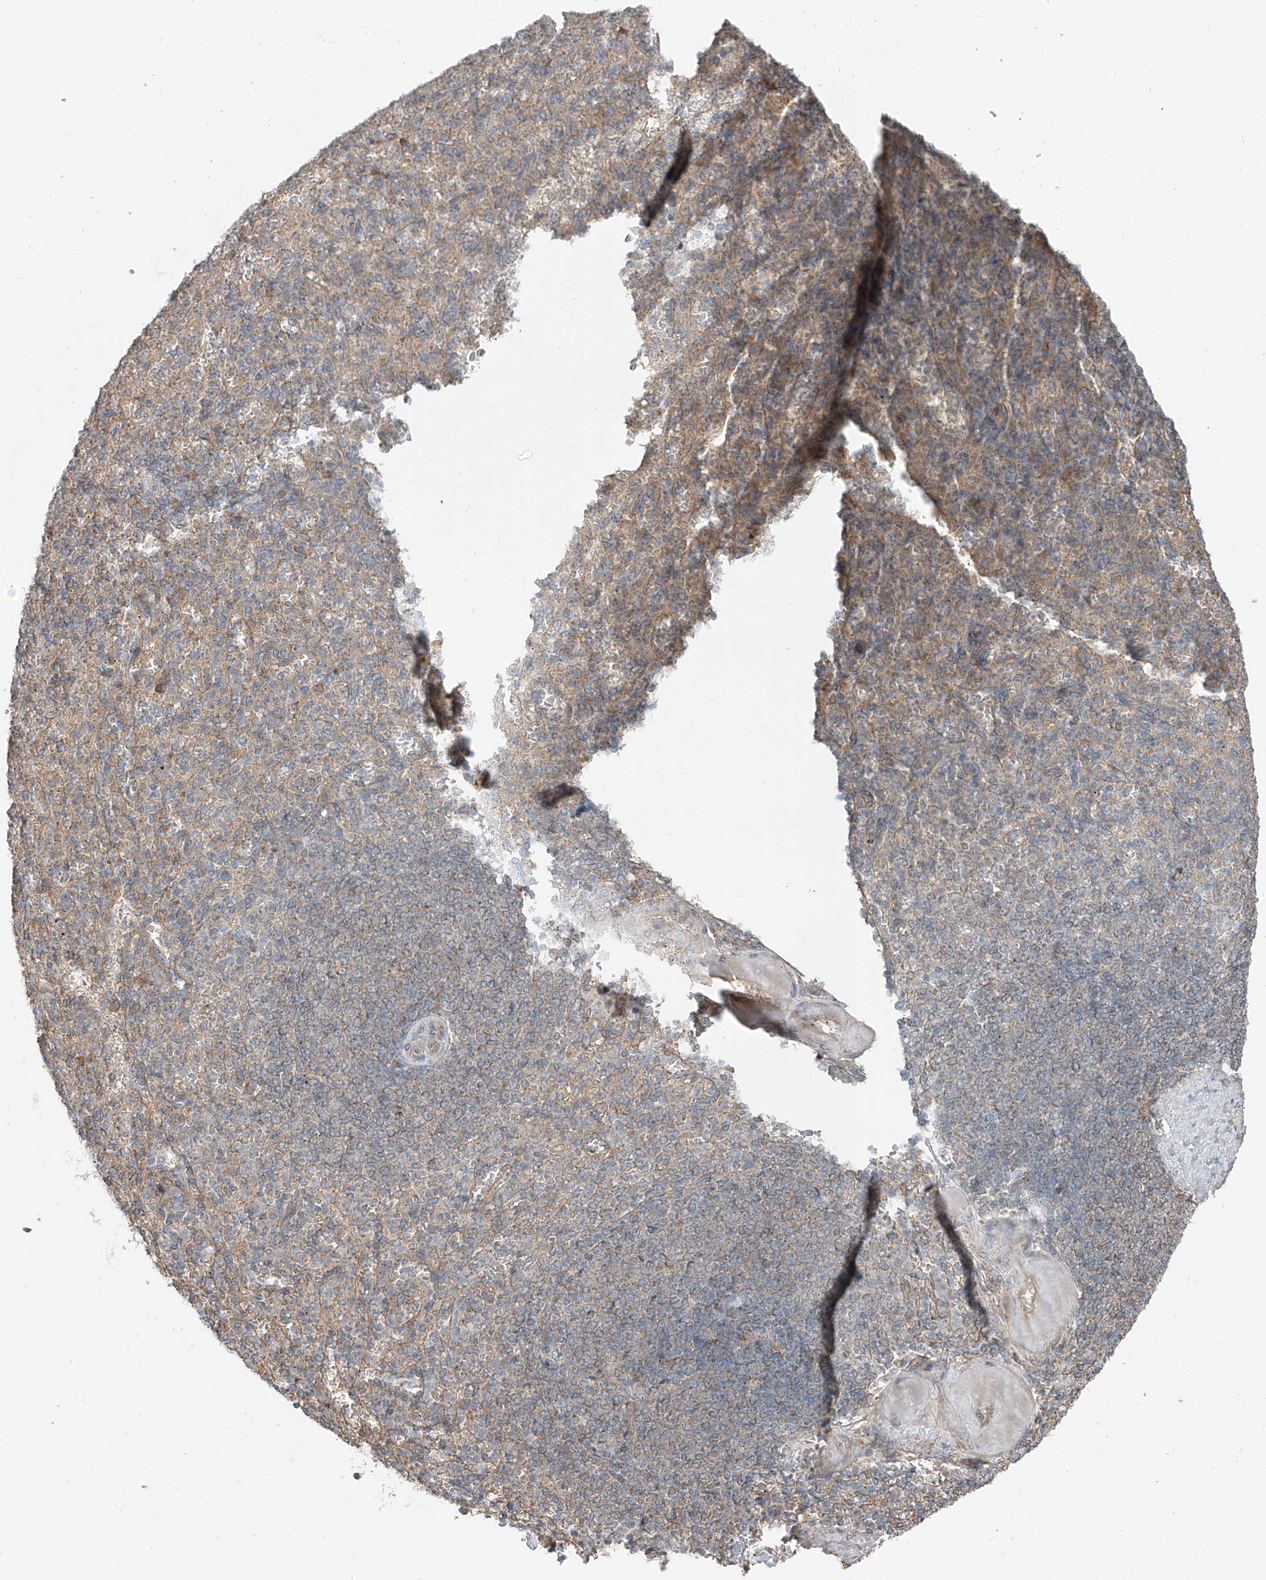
{"staining": {"intensity": "weak", "quantity": "25%-75%", "location": "cytoplasmic/membranous"}, "tissue": "spleen", "cell_type": "Cells in red pulp", "image_type": "normal", "snomed": [{"axis": "morphology", "description": "Normal tissue, NOS"}, {"axis": "topography", "description": "Spleen"}], "caption": "Protein analysis of normal spleen reveals weak cytoplasmic/membranous expression in about 25%-75% of cells in red pulp. (brown staining indicates protein expression, while blue staining denotes nuclei).", "gene": "CEP162", "patient": {"sex": "female", "age": 74}}